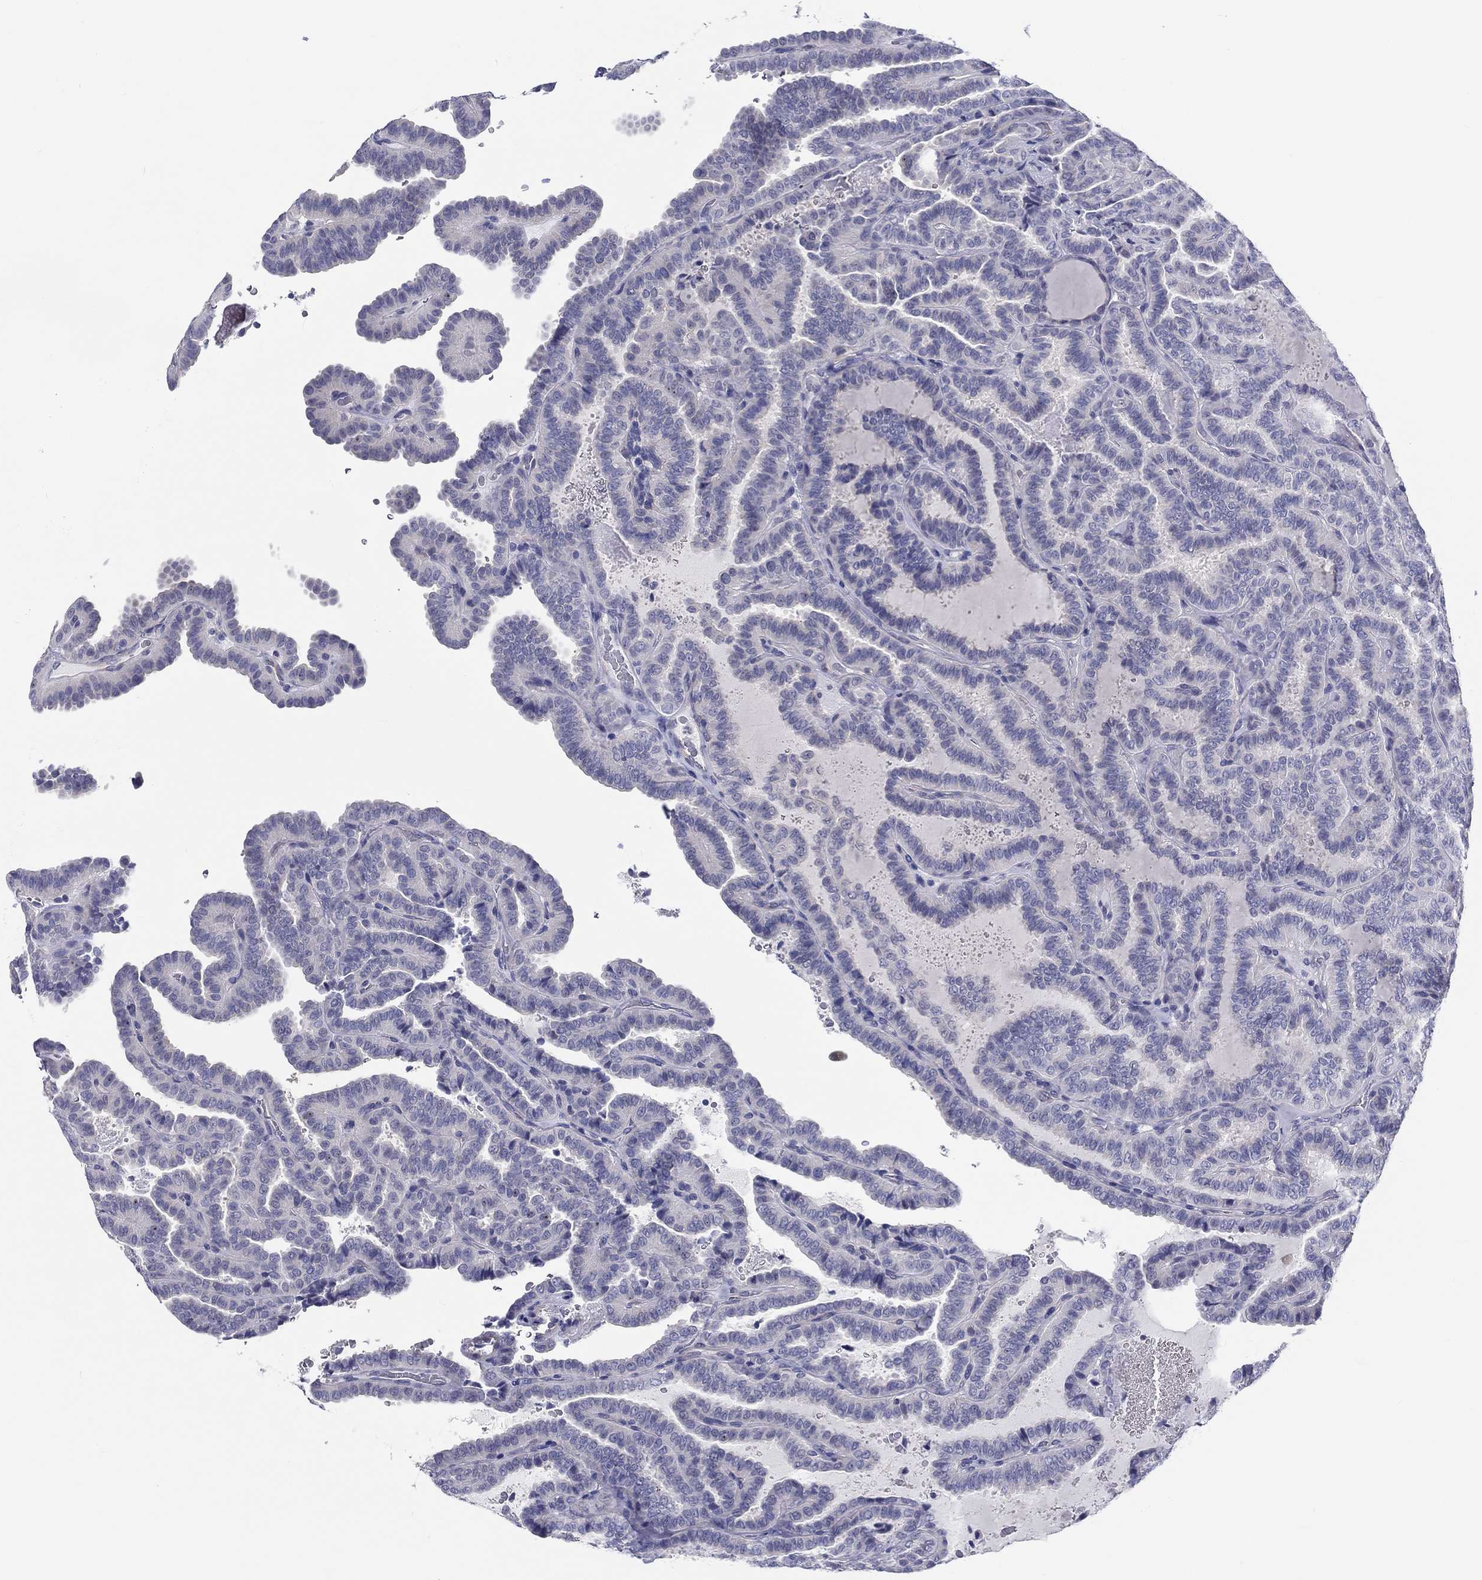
{"staining": {"intensity": "negative", "quantity": "none", "location": "none"}, "tissue": "thyroid cancer", "cell_type": "Tumor cells", "image_type": "cancer", "snomed": [{"axis": "morphology", "description": "Papillary adenocarcinoma, NOS"}, {"axis": "topography", "description": "Thyroid gland"}], "caption": "There is no significant staining in tumor cells of papillary adenocarcinoma (thyroid).", "gene": "CRYGD", "patient": {"sex": "female", "age": 39}}